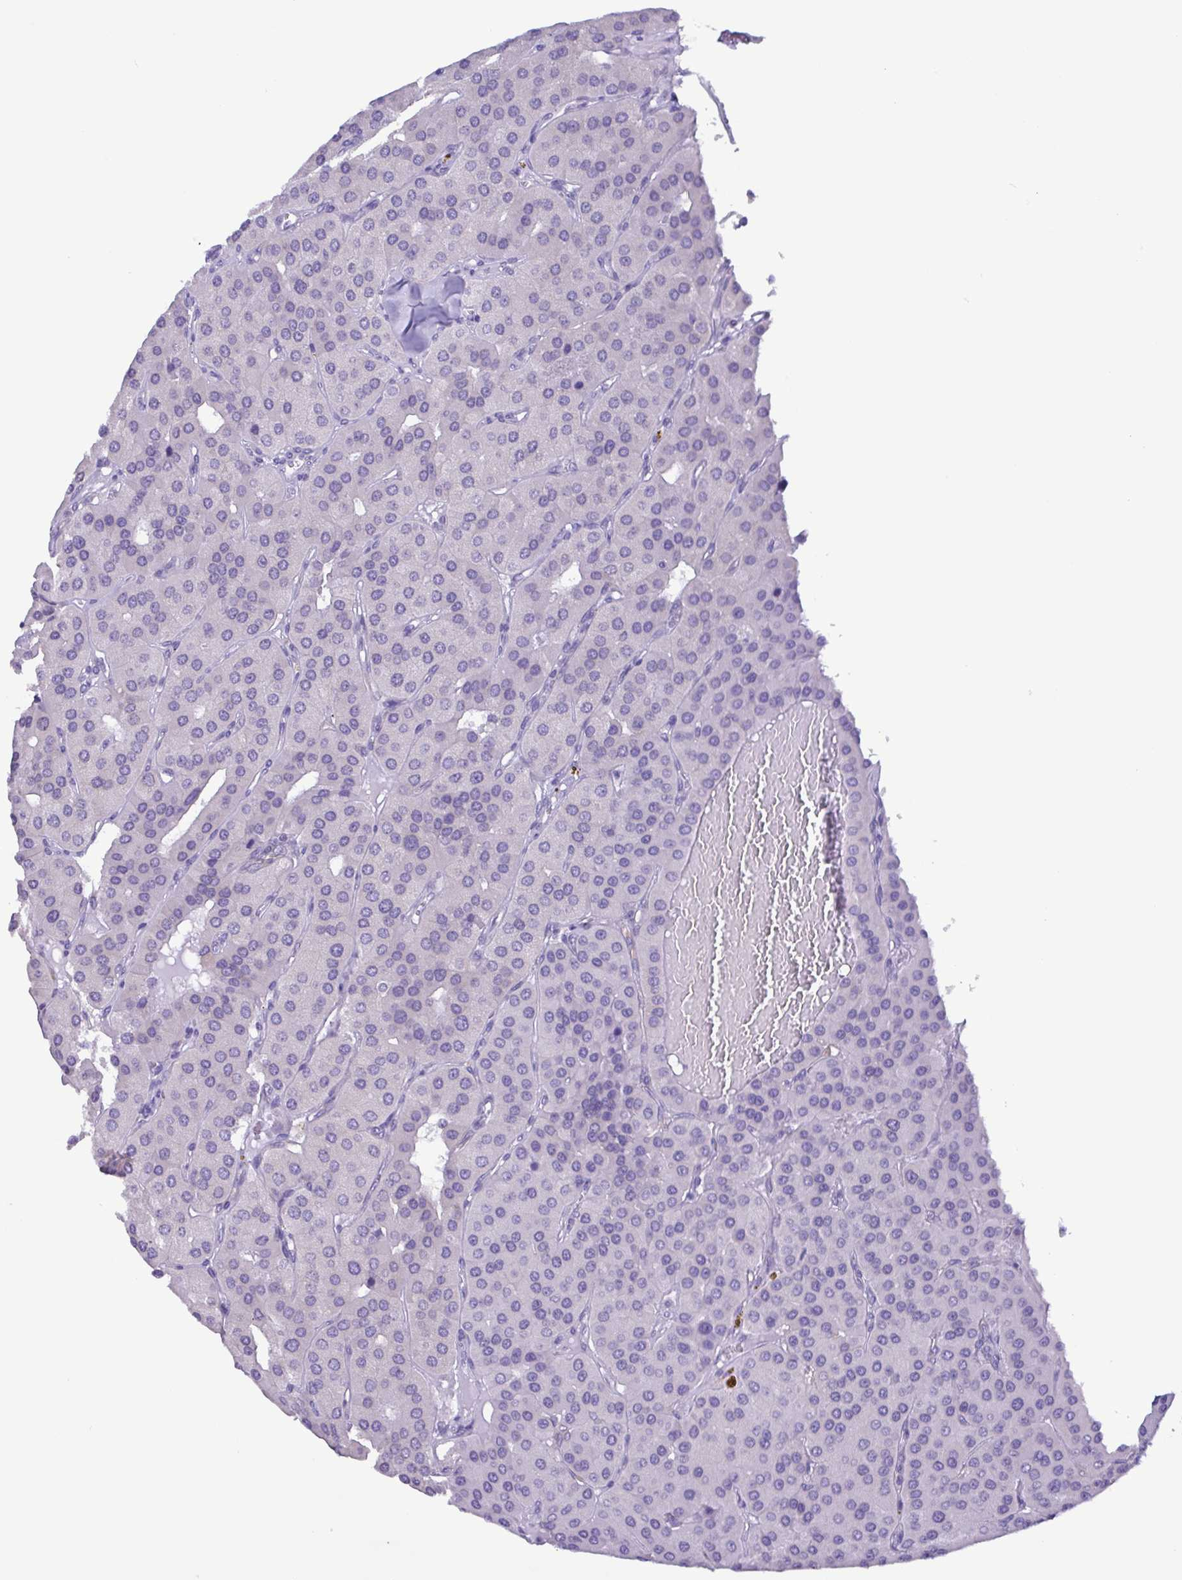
{"staining": {"intensity": "negative", "quantity": "none", "location": "none"}, "tissue": "parathyroid gland", "cell_type": "Glandular cells", "image_type": "normal", "snomed": [{"axis": "morphology", "description": "Normal tissue, NOS"}, {"axis": "morphology", "description": "Adenoma, NOS"}, {"axis": "topography", "description": "Parathyroid gland"}], "caption": "An immunohistochemistry photomicrograph of normal parathyroid gland is shown. There is no staining in glandular cells of parathyroid gland.", "gene": "TNNI3", "patient": {"sex": "female", "age": 86}}